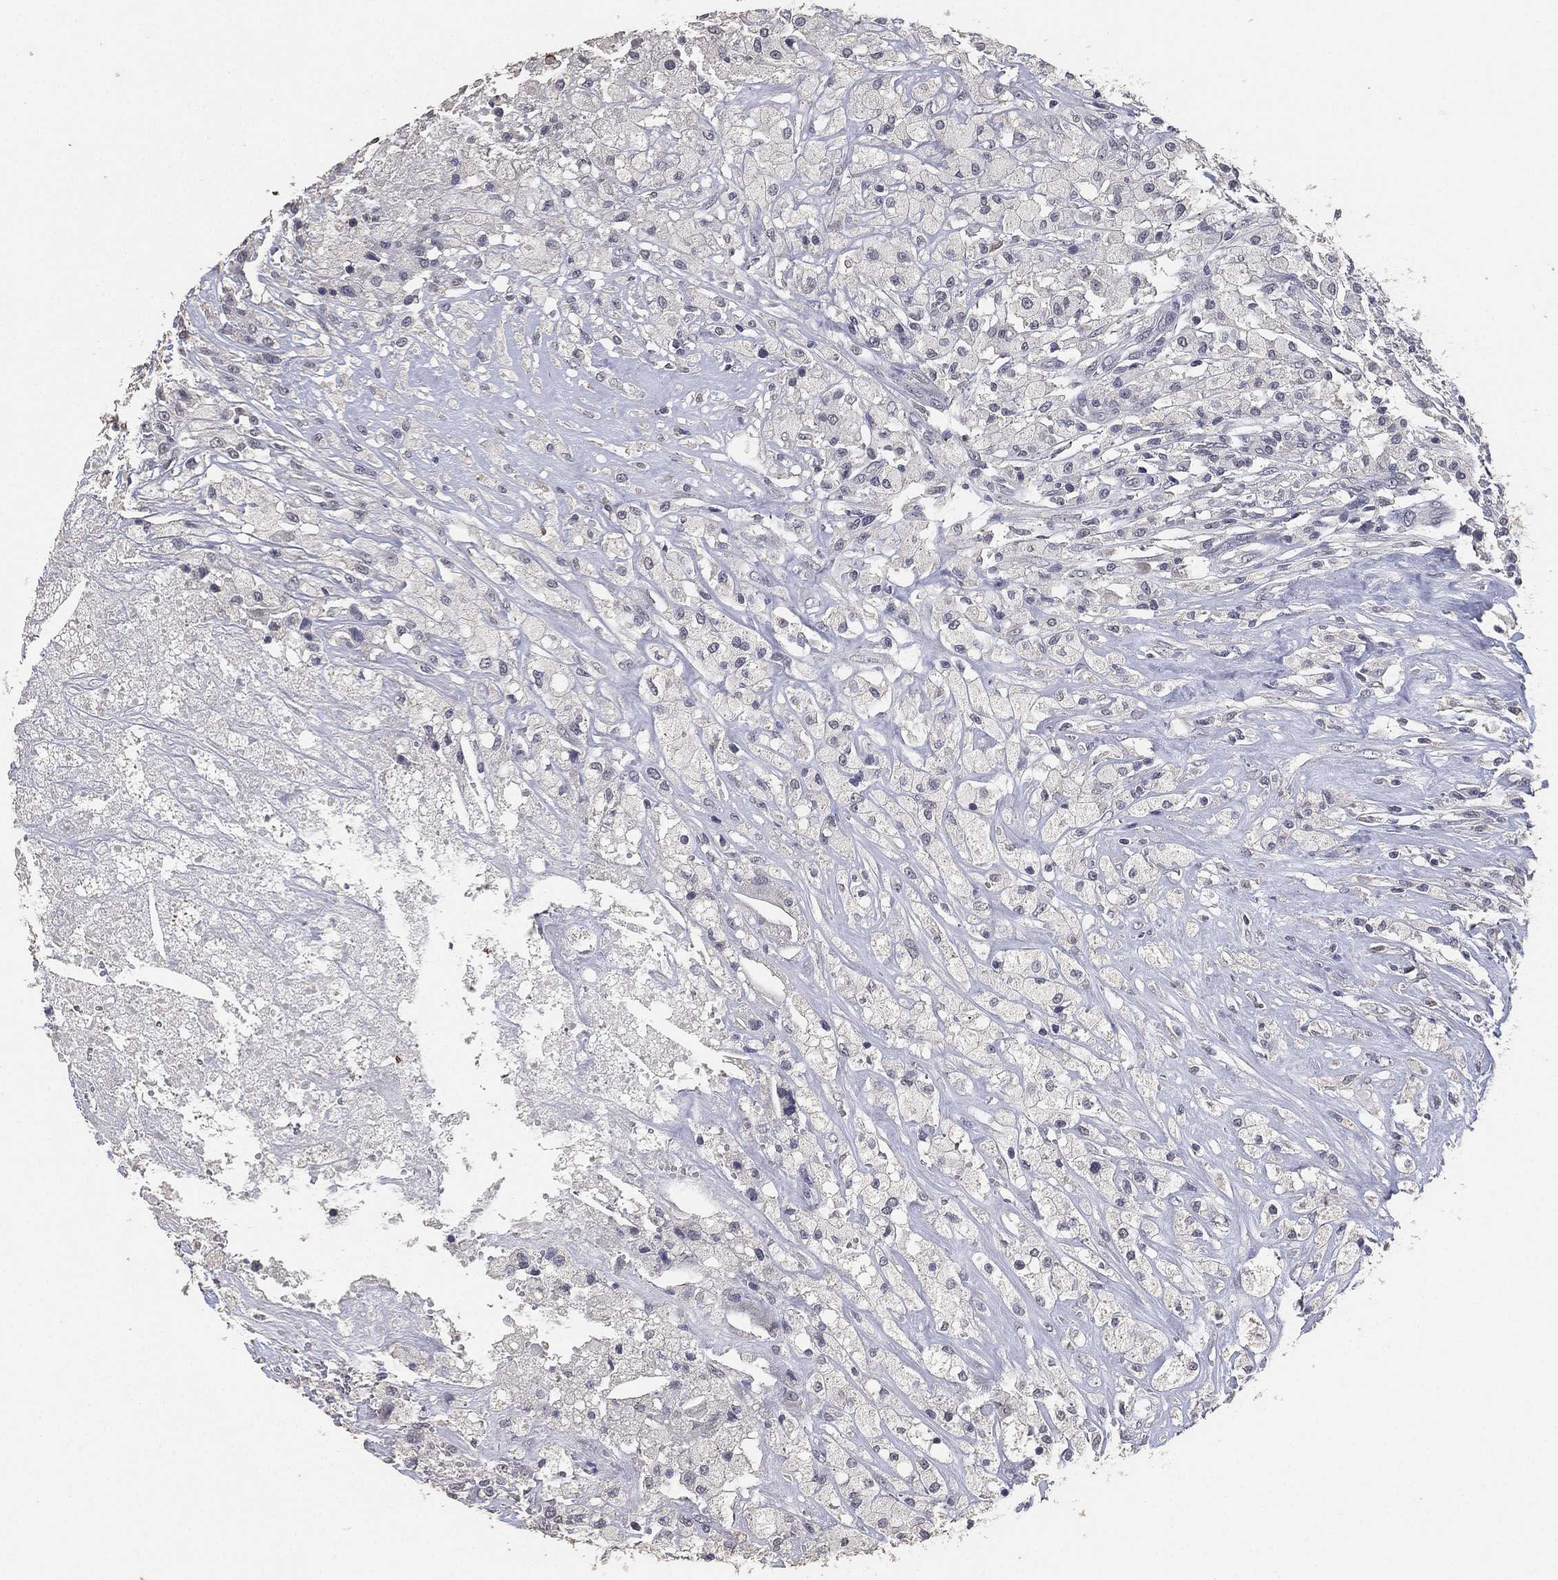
{"staining": {"intensity": "negative", "quantity": "none", "location": "none"}, "tissue": "testis cancer", "cell_type": "Tumor cells", "image_type": "cancer", "snomed": [{"axis": "morphology", "description": "Necrosis, NOS"}, {"axis": "morphology", "description": "Carcinoma, Embryonal, NOS"}, {"axis": "topography", "description": "Testis"}], "caption": "The micrograph reveals no staining of tumor cells in testis cancer (embryonal carcinoma).", "gene": "DSG1", "patient": {"sex": "male", "age": 19}}